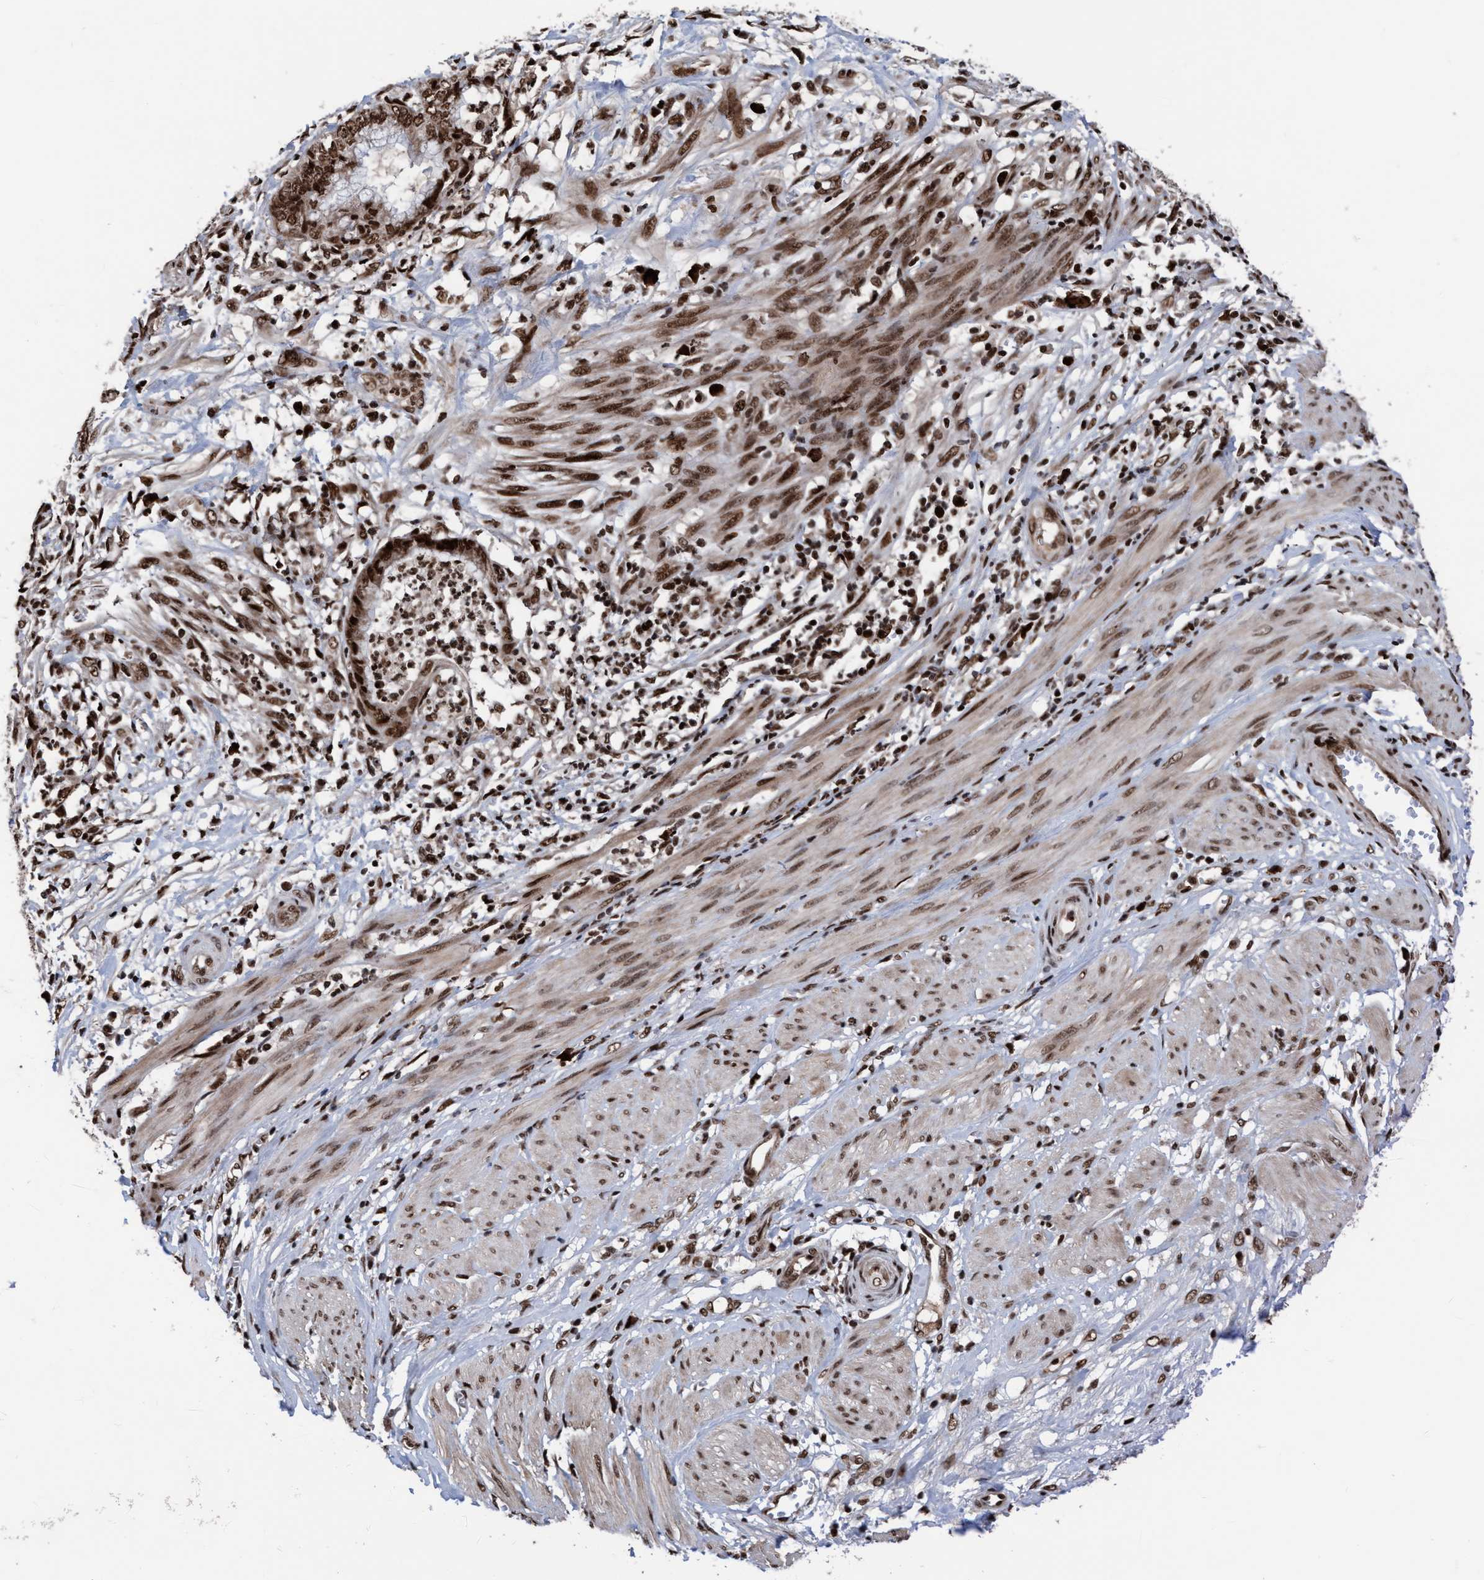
{"staining": {"intensity": "strong", "quantity": ">75%", "location": "nuclear"}, "tissue": "endometrial cancer", "cell_type": "Tumor cells", "image_type": "cancer", "snomed": [{"axis": "morphology", "description": "Necrosis, NOS"}, {"axis": "morphology", "description": "Adenocarcinoma, NOS"}, {"axis": "topography", "description": "Endometrium"}], "caption": "IHC histopathology image of neoplastic tissue: human endometrial adenocarcinoma stained using immunohistochemistry (IHC) reveals high levels of strong protein expression localized specifically in the nuclear of tumor cells, appearing as a nuclear brown color.", "gene": "TOPBP1", "patient": {"sex": "female", "age": 79}}